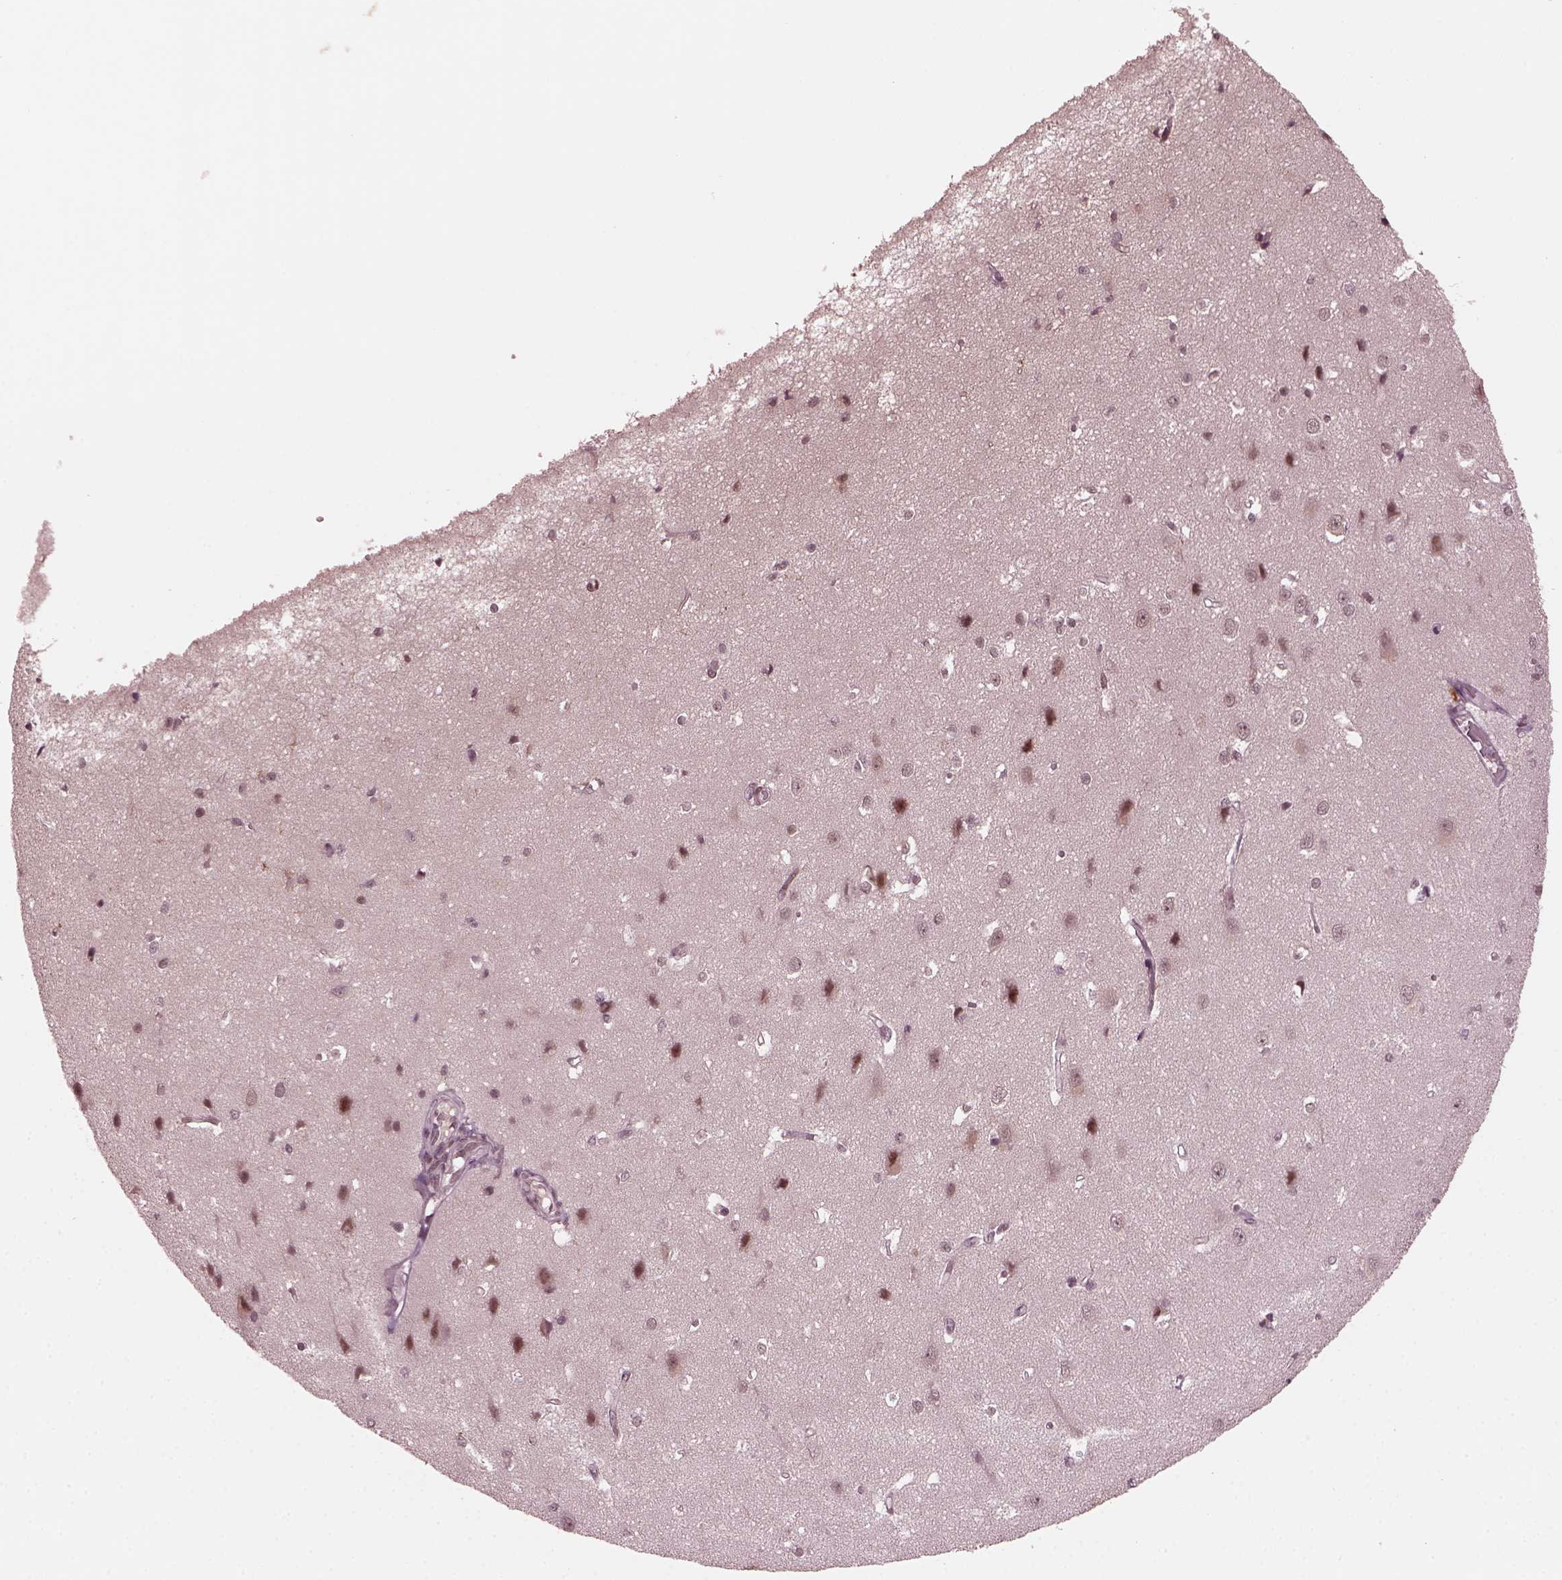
{"staining": {"intensity": "negative", "quantity": "none", "location": "none"}, "tissue": "cerebral cortex", "cell_type": "Endothelial cells", "image_type": "normal", "snomed": [{"axis": "morphology", "description": "Normal tissue, NOS"}, {"axis": "topography", "description": "Cerebral cortex"}], "caption": "A histopathology image of cerebral cortex stained for a protein demonstrates no brown staining in endothelial cells. The staining is performed using DAB brown chromogen with nuclei counter-stained in using hematoxylin.", "gene": "TRIB3", "patient": {"sex": "male", "age": 37}}